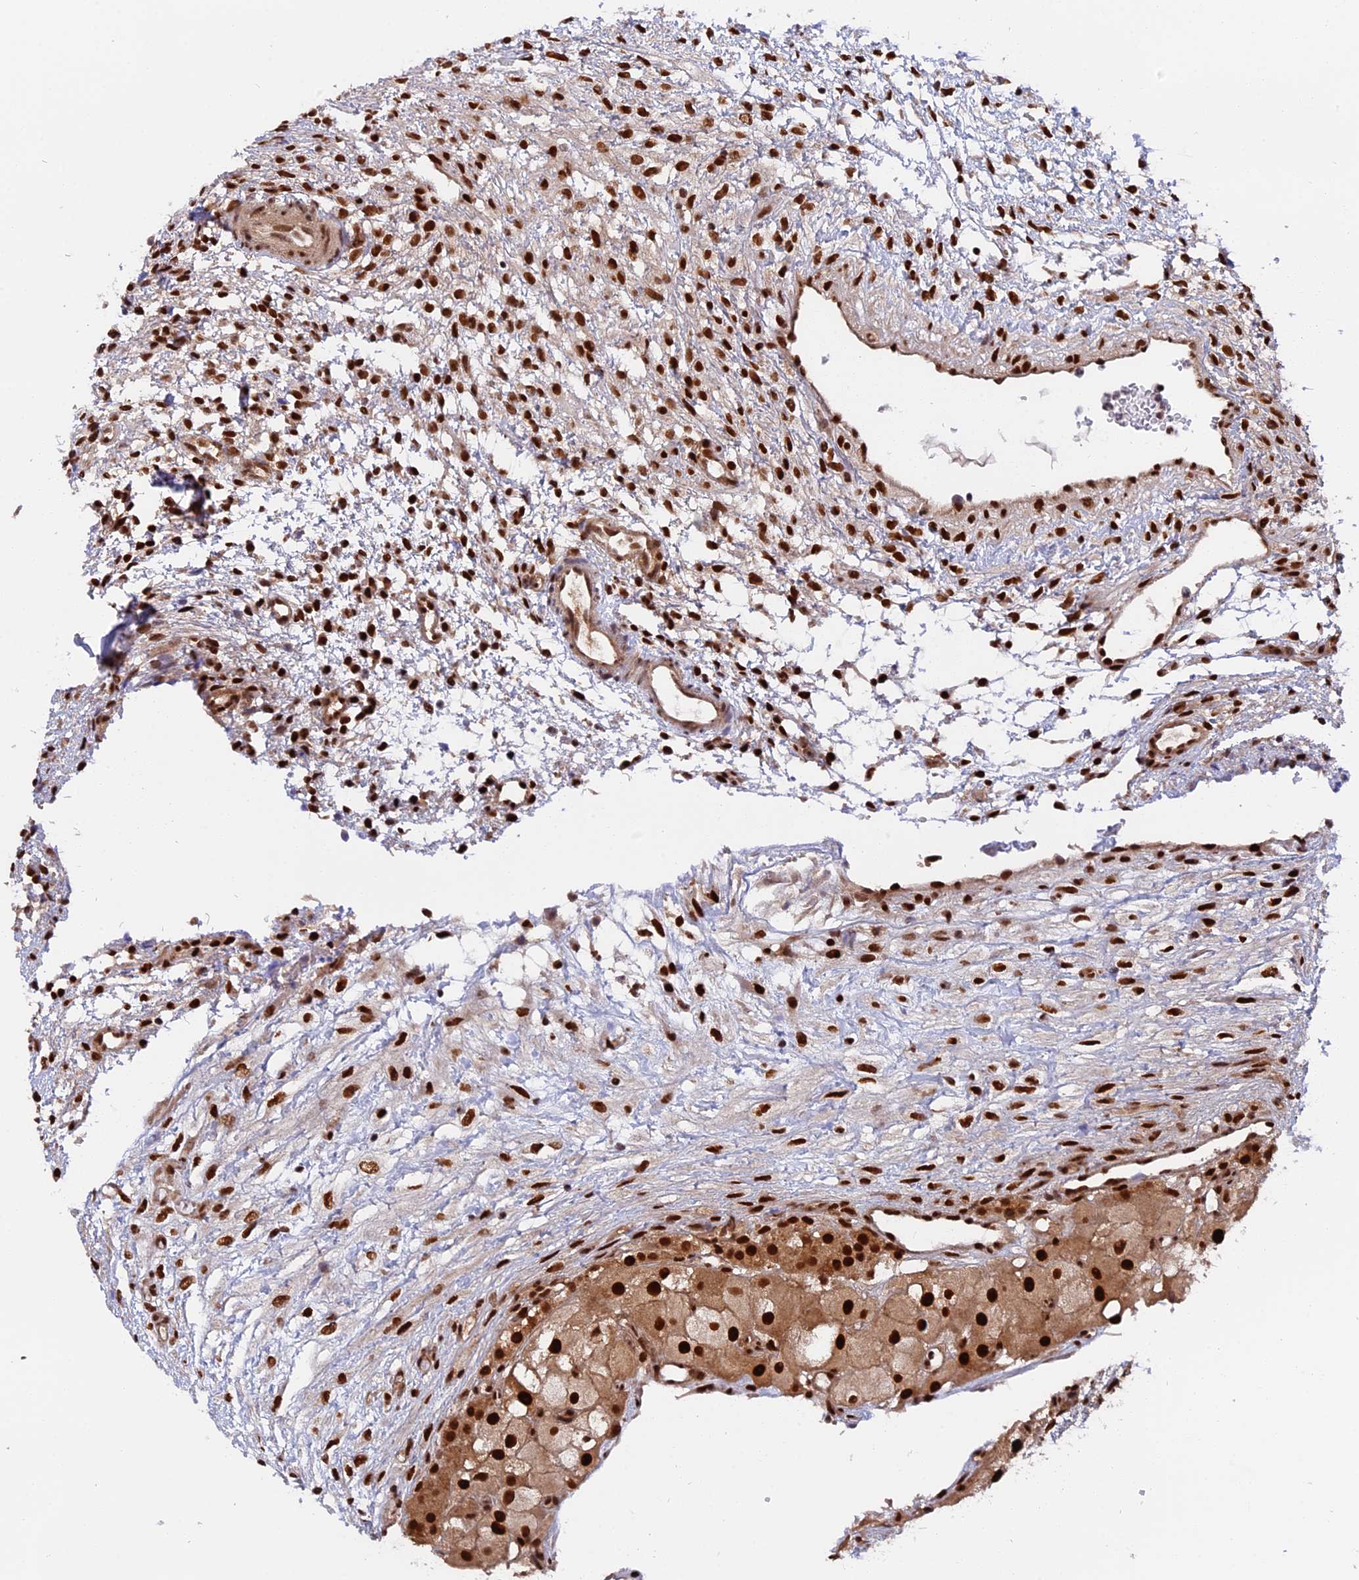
{"staining": {"intensity": "strong", "quantity": "25%-75%", "location": "nuclear"}, "tissue": "ovary", "cell_type": "Ovarian stroma cells", "image_type": "normal", "snomed": [{"axis": "morphology", "description": "Normal tissue, NOS"}, {"axis": "morphology", "description": "Cyst, NOS"}, {"axis": "topography", "description": "Ovary"}], "caption": "This image shows benign ovary stained with immunohistochemistry (IHC) to label a protein in brown. The nuclear of ovarian stroma cells show strong positivity for the protein. Nuclei are counter-stained blue.", "gene": "RAMACL", "patient": {"sex": "female", "age": 18}}